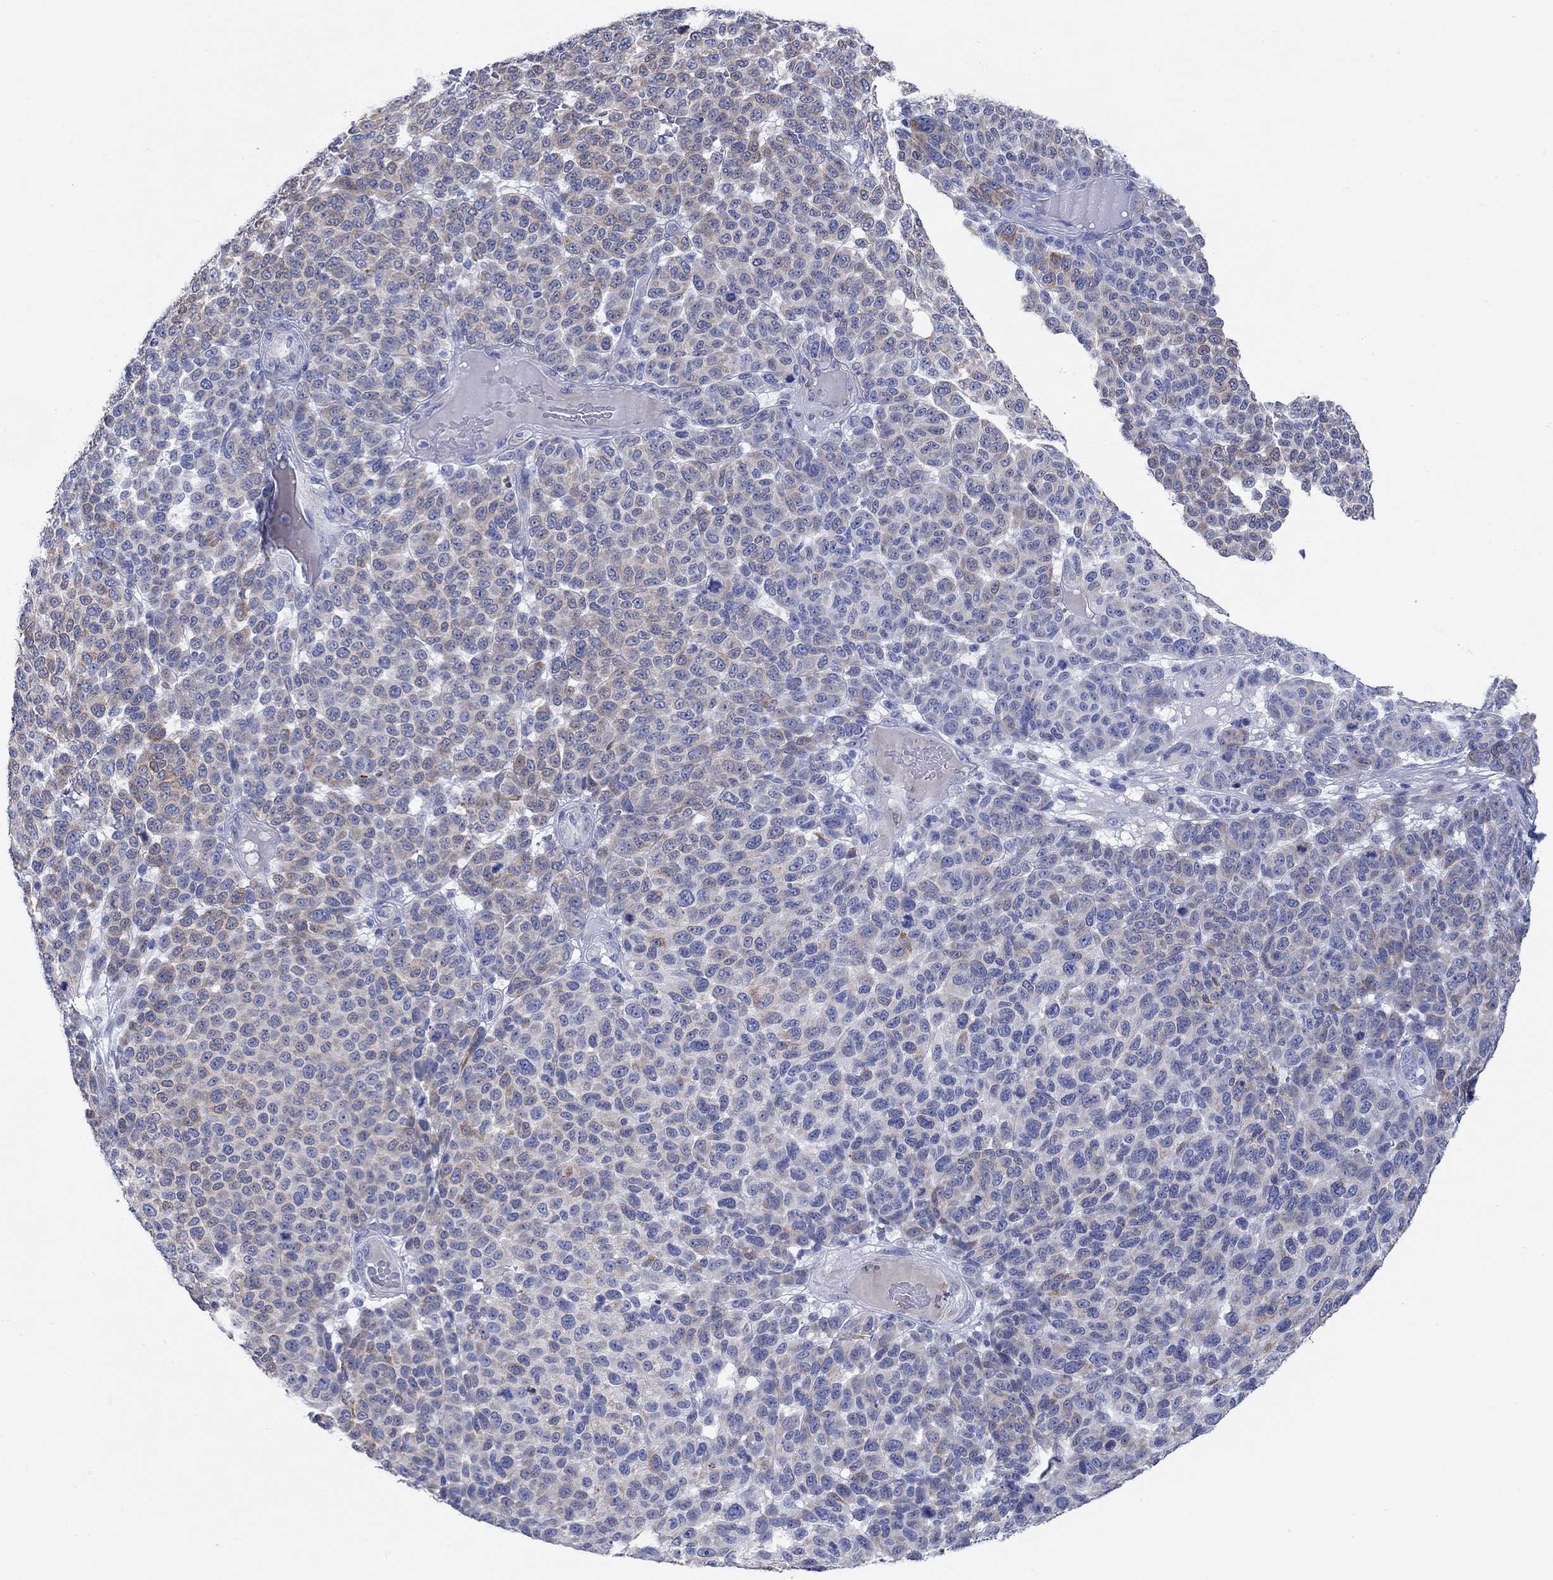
{"staining": {"intensity": "weak", "quantity": "25%-75%", "location": "cytoplasmic/membranous"}, "tissue": "melanoma", "cell_type": "Tumor cells", "image_type": "cancer", "snomed": [{"axis": "morphology", "description": "Malignant melanoma, NOS"}, {"axis": "topography", "description": "Skin"}], "caption": "Human malignant melanoma stained with a brown dye exhibits weak cytoplasmic/membranous positive expression in about 25%-75% of tumor cells.", "gene": "P2RY6", "patient": {"sex": "male", "age": 59}}